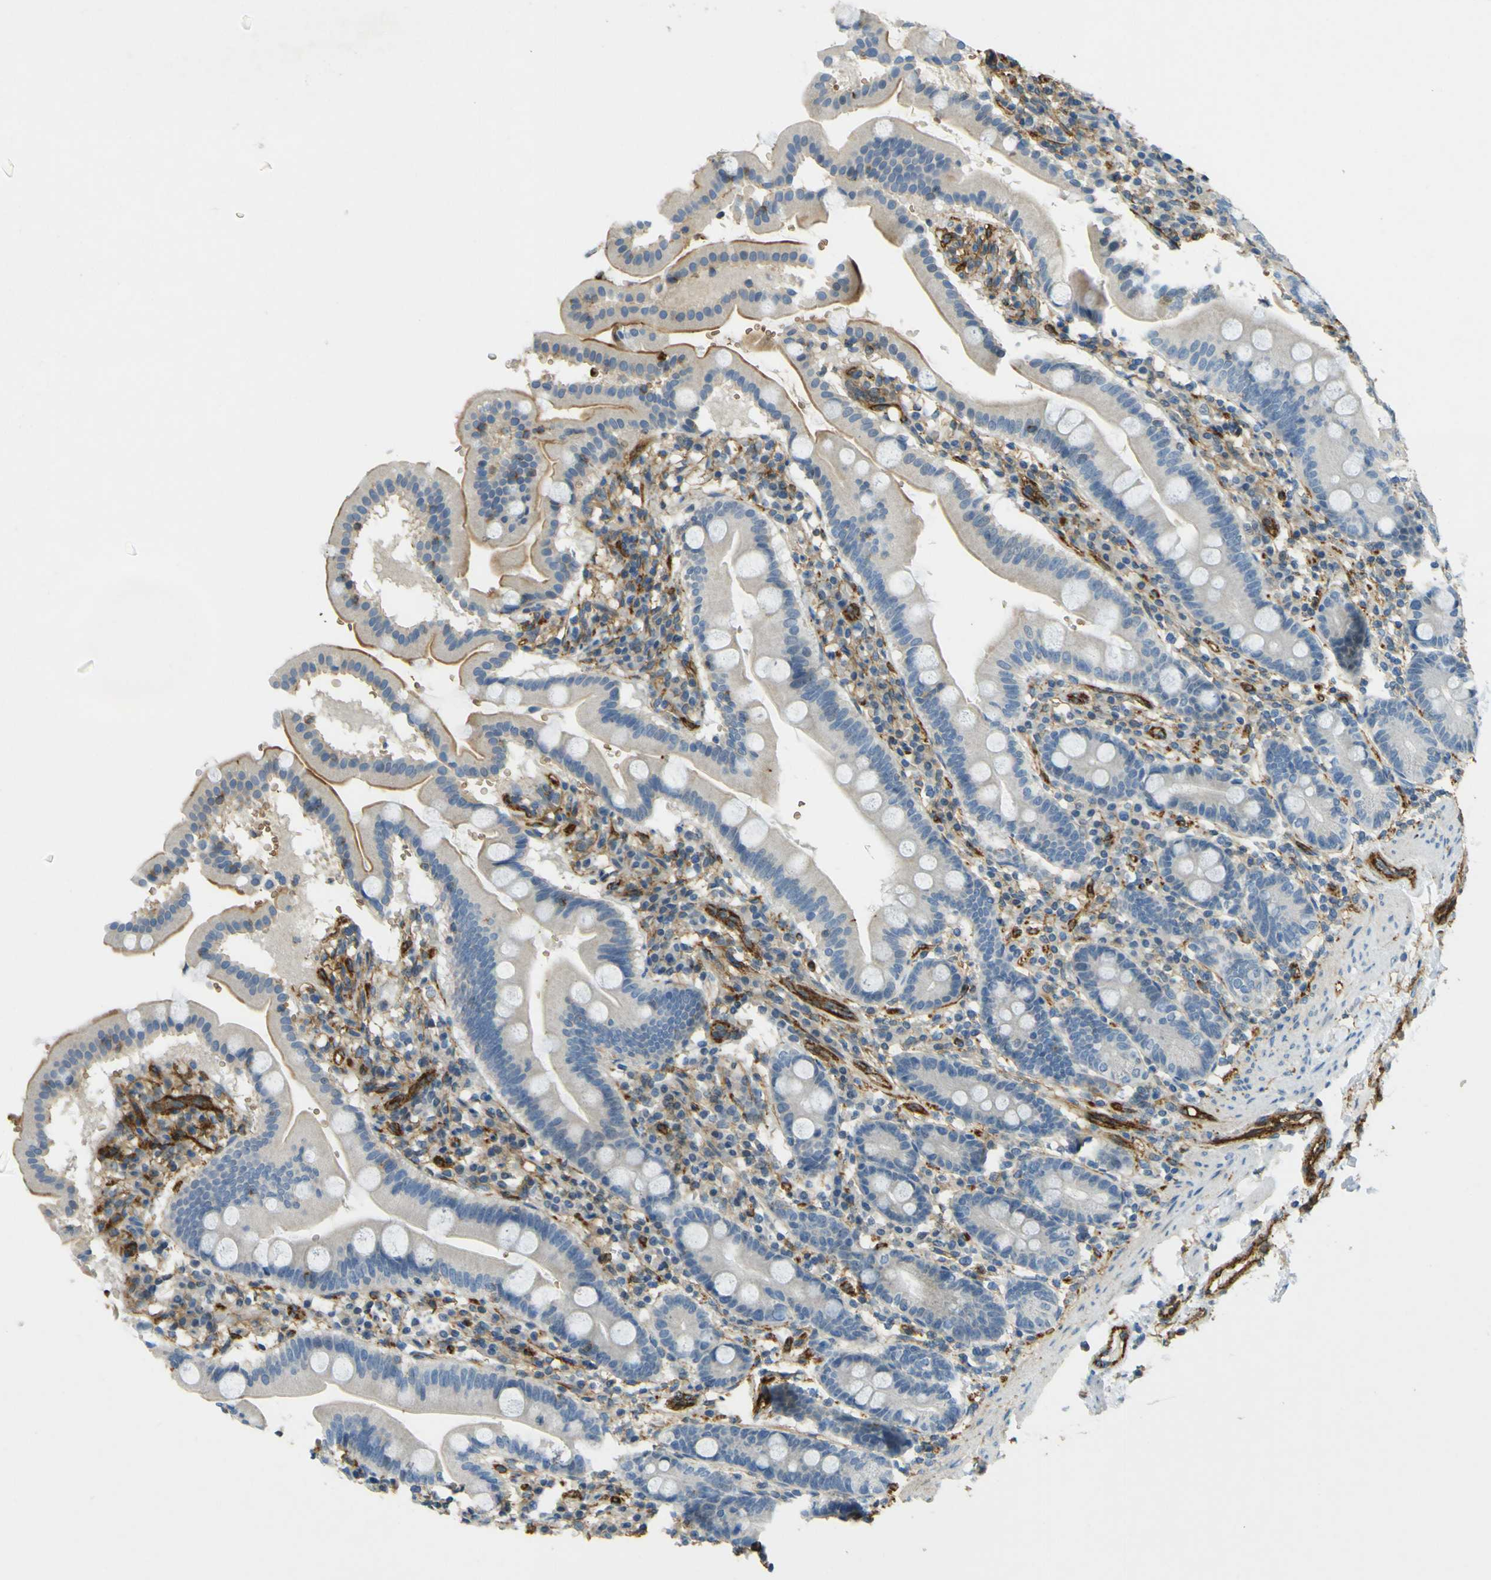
{"staining": {"intensity": "moderate", "quantity": "<25%", "location": "cytoplasmic/membranous"}, "tissue": "duodenum", "cell_type": "Glandular cells", "image_type": "normal", "snomed": [{"axis": "morphology", "description": "Normal tissue, NOS"}, {"axis": "topography", "description": "Duodenum"}], "caption": "Immunohistochemical staining of unremarkable human duodenum demonstrates <25% levels of moderate cytoplasmic/membranous protein expression in approximately <25% of glandular cells.", "gene": "PLXDC1", "patient": {"sex": "male", "age": 50}}